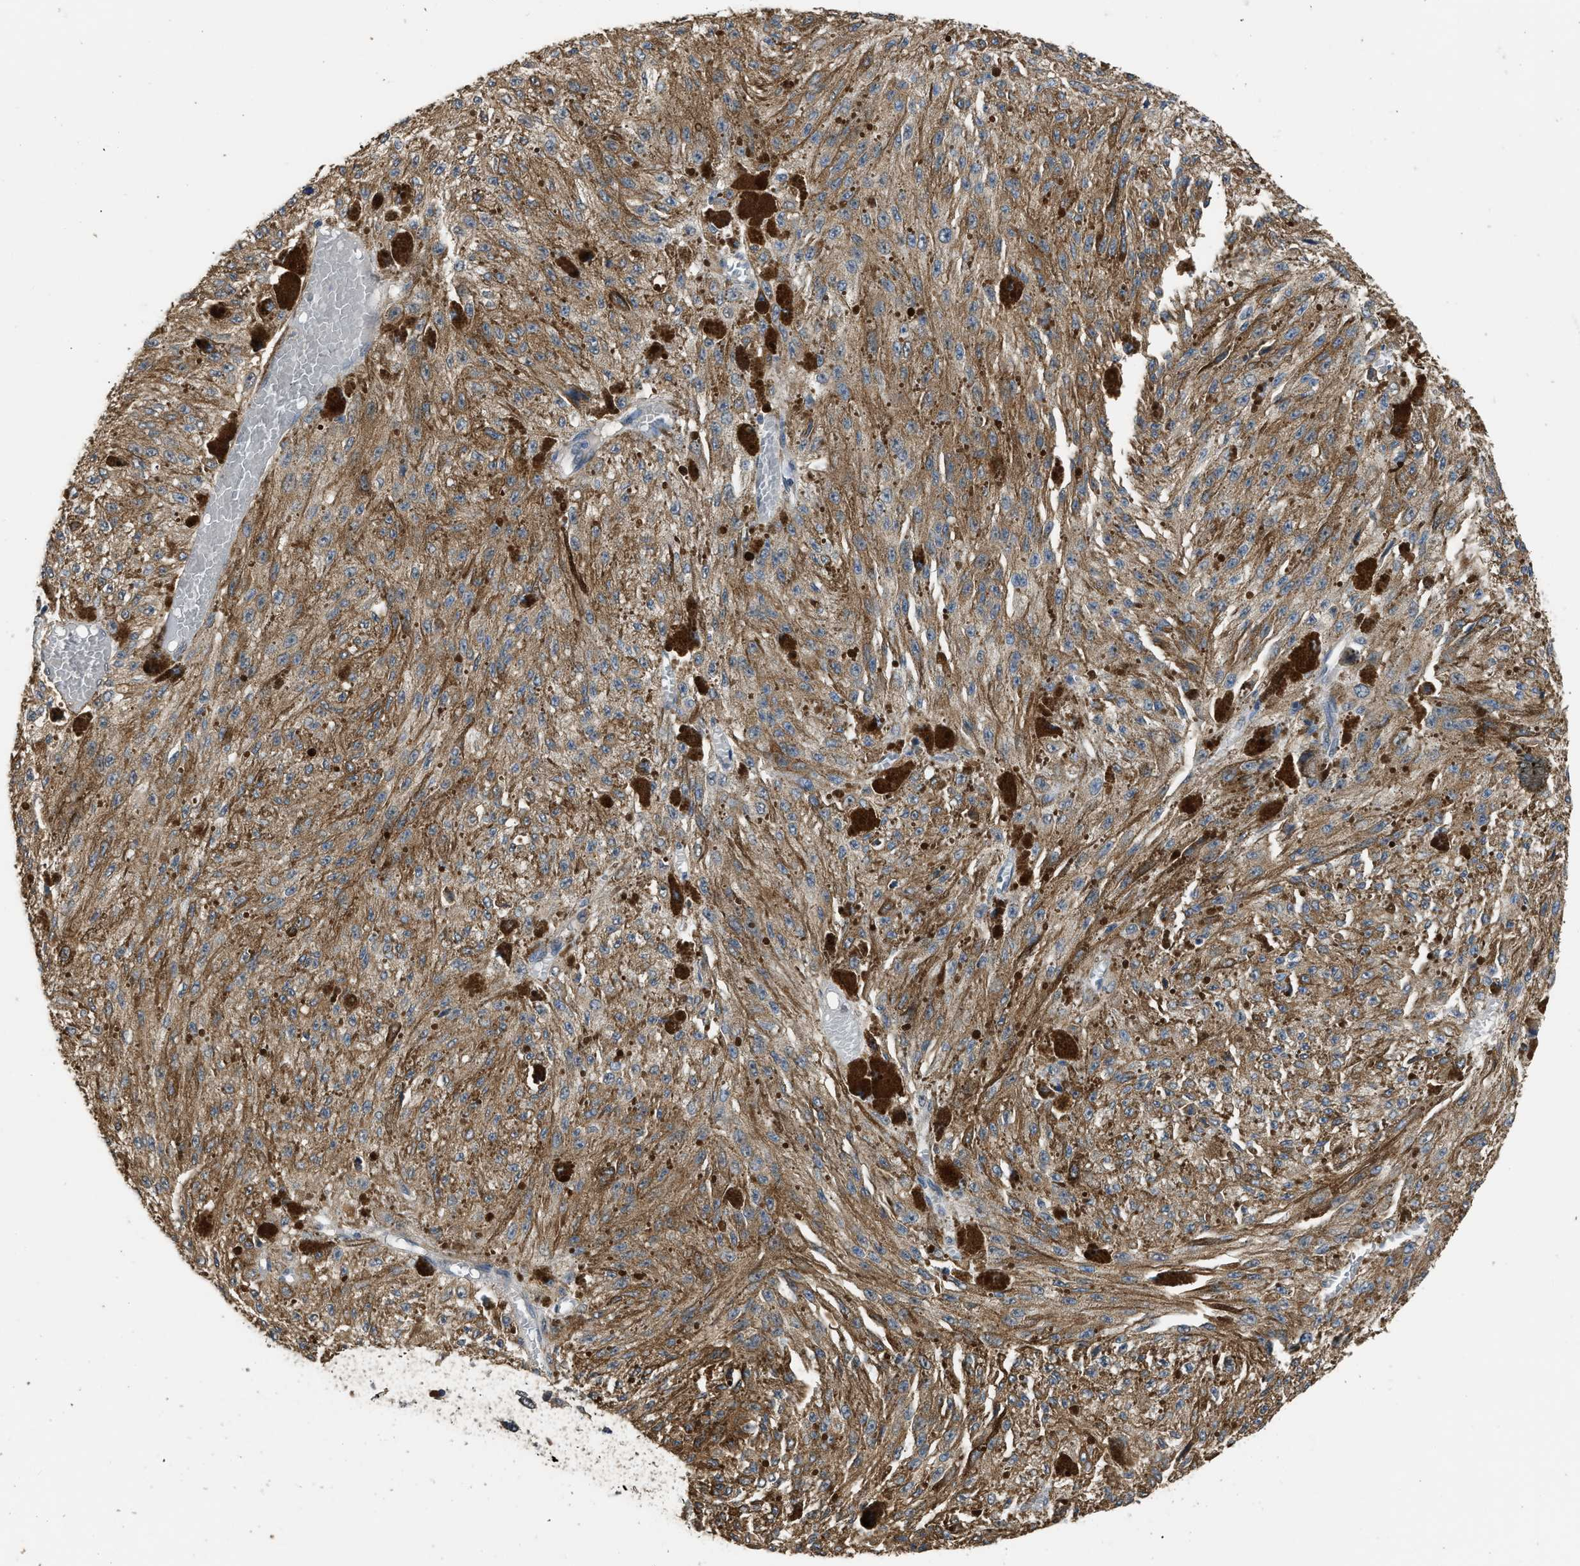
{"staining": {"intensity": "moderate", "quantity": ">75%", "location": "cytoplasmic/membranous"}, "tissue": "melanoma", "cell_type": "Tumor cells", "image_type": "cancer", "snomed": [{"axis": "morphology", "description": "Malignant melanoma, NOS"}, {"axis": "topography", "description": "Other"}], "caption": "High-power microscopy captured an immunohistochemistry histopathology image of melanoma, revealing moderate cytoplasmic/membranous positivity in about >75% of tumor cells. (Brightfield microscopy of DAB IHC at high magnification).", "gene": "SPINT2", "patient": {"sex": "male", "age": 79}}